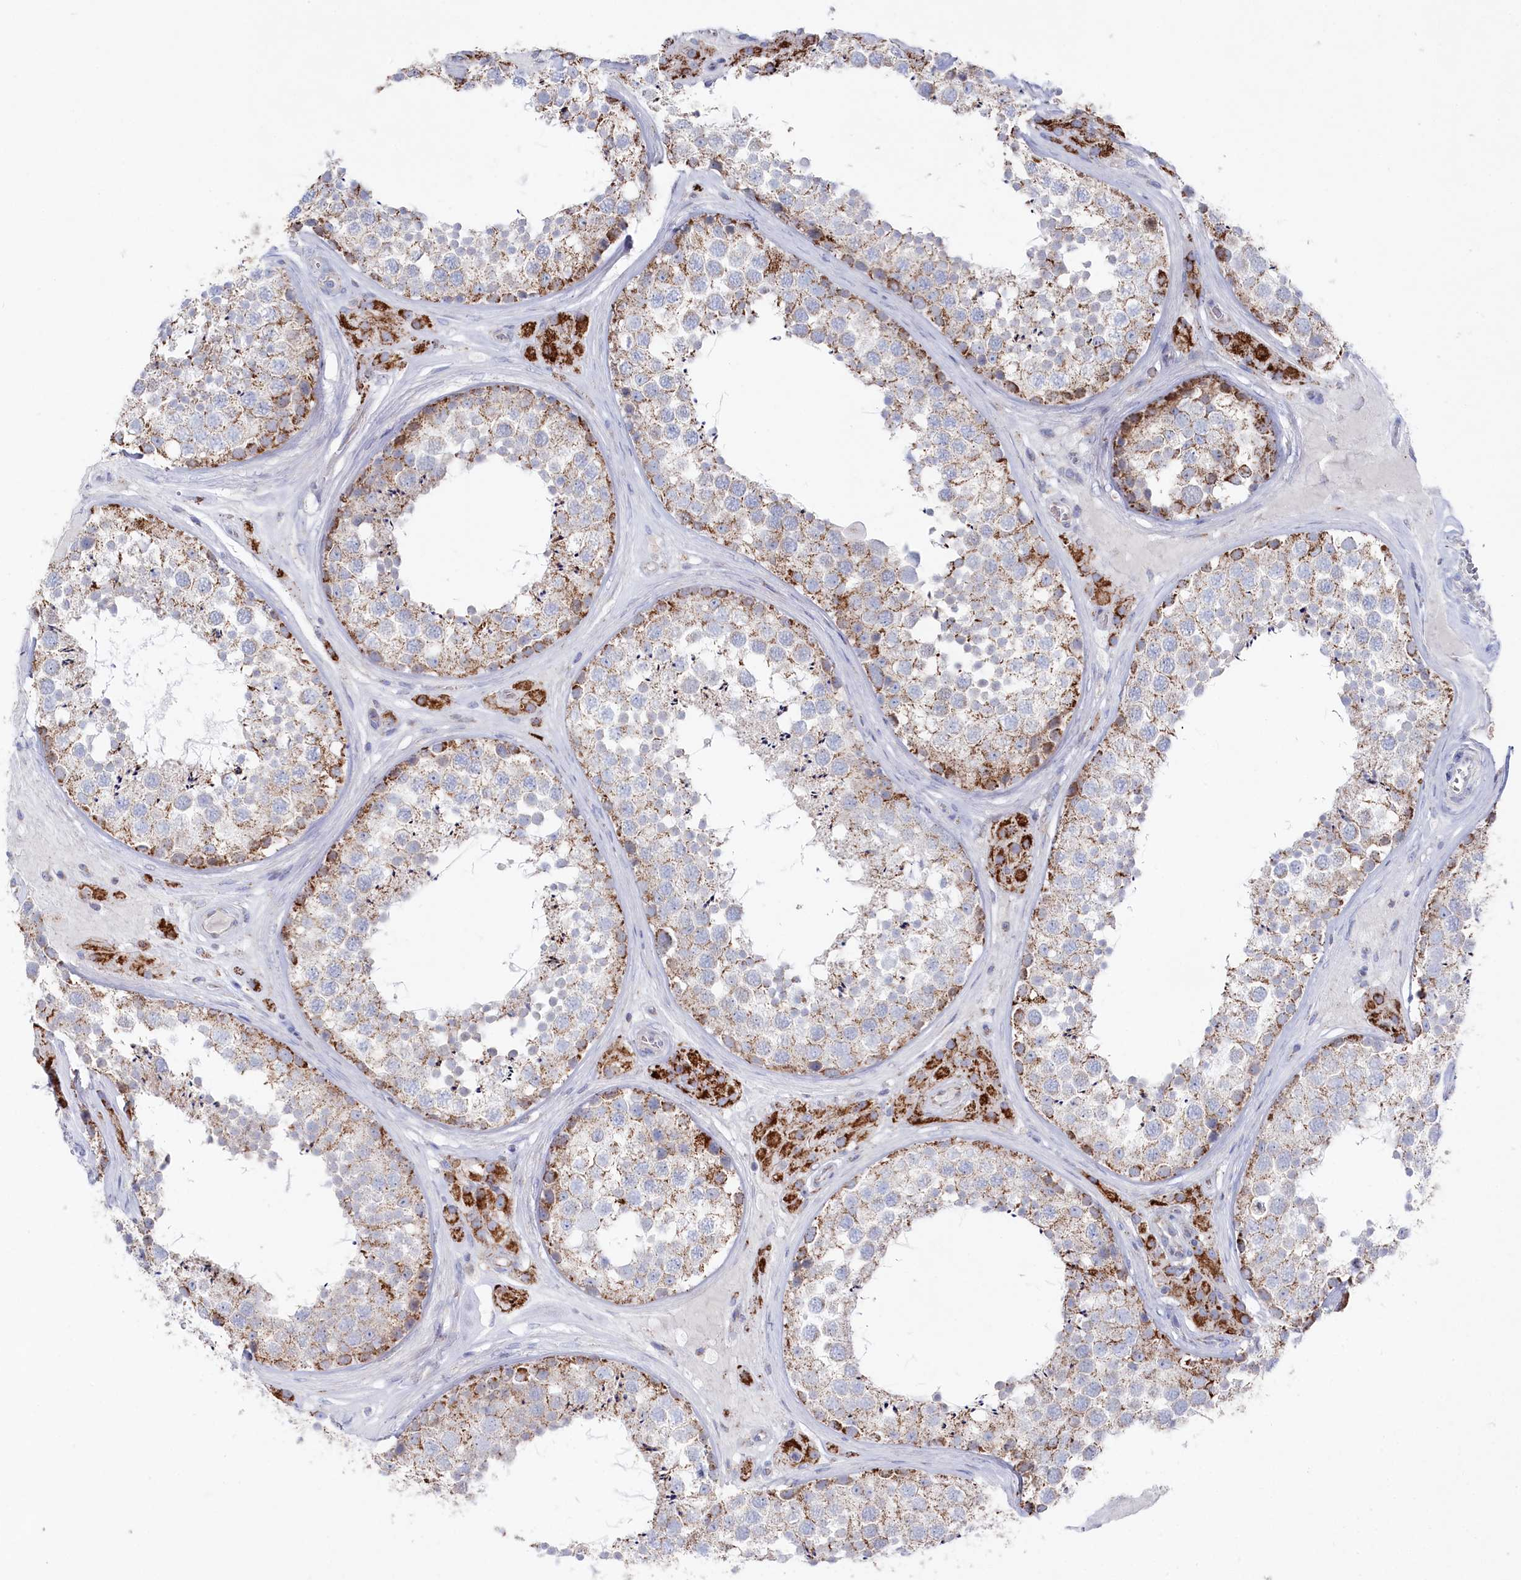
{"staining": {"intensity": "moderate", "quantity": "25%-75%", "location": "cytoplasmic/membranous"}, "tissue": "testis", "cell_type": "Cells in seminiferous ducts", "image_type": "normal", "snomed": [{"axis": "morphology", "description": "Normal tissue, NOS"}, {"axis": "topography", "description": "Testis"}], "caption": "DAB (3,3'-diaminobenzidine) immunohistochemical staining of normal human testis exhibits moderate cytoplasmic/membranous protein staining in about 25%-75% of cells in seminiferous ducts.", "gene": "GLS2", "patient": {"sex": "male", "age": 46}}